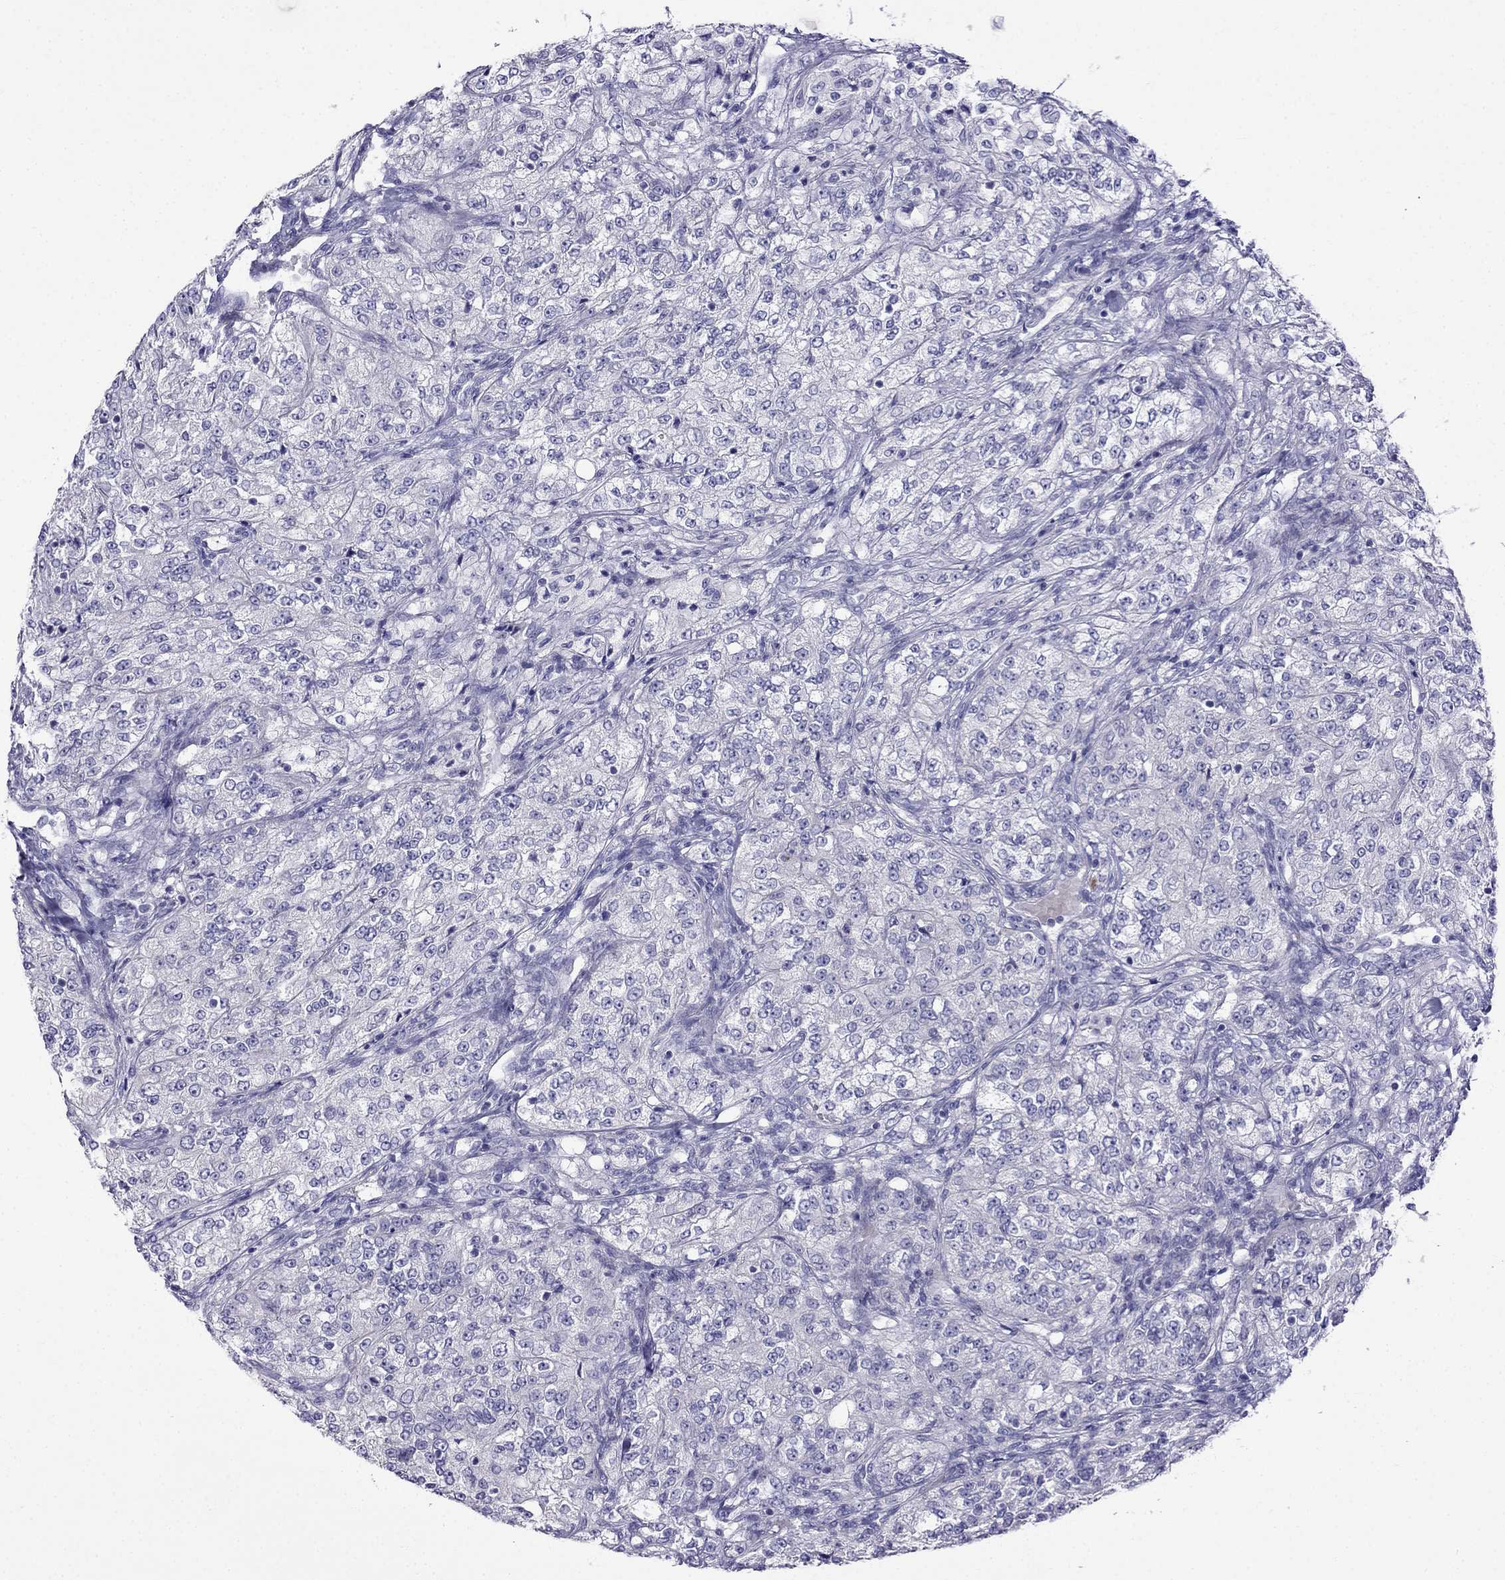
{"staining": {"intensity": "negative", "quantity": "none", "location": "none"}, "tissue": "renal cancer", "cell_type": "Tumor cells", "image_type": "cancer", "snomed": [{"axis": "morphology", "description": "Adenocarcinoma, NOS"}, {"axis": "topography", "description": "Kidney"}], "caption": "Immunohistochemistry of renal cancer (adenocarcinoma) demonstrates no staining in tumor cells. The staining was performed using DAB to visualize the protein expression in brown, while the nuclei were stained in blue with hematoxylin (Magnification: 20x).", "gene": "PATE1", "patient": {"sex": "female", "age": 63}}